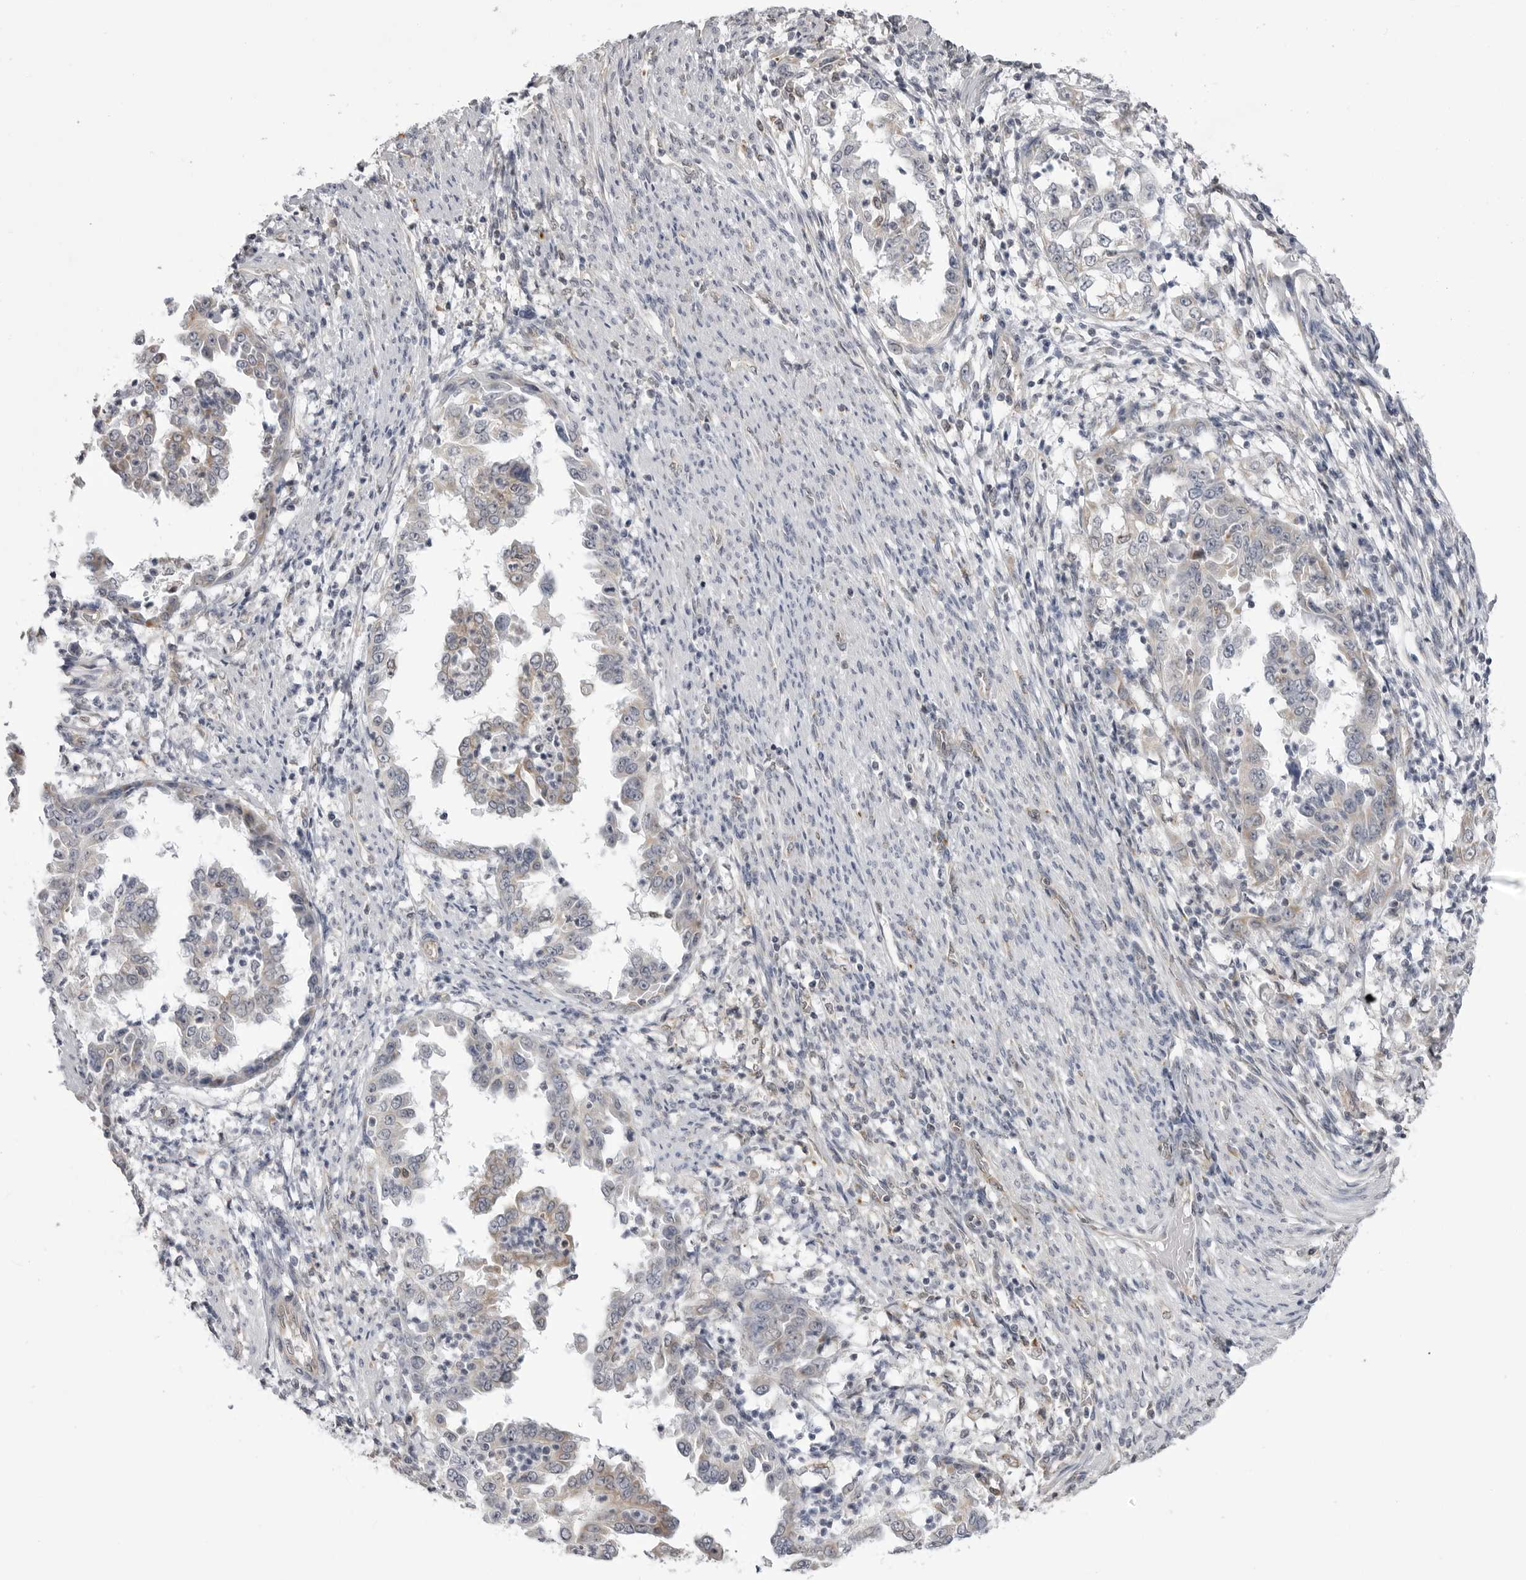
{"staining": {"intensity": "negative", "quantity": "none", "location": "none"}, "tissue": "endometrial cancer", "cell_type": "Tumor cells", "image_type": "cancer", "snomed": [{"axis": "morphology", "description": "Adenocarcinoma, NOS"}, {"axis": "topography", "description": "Endometrium"}], "caption": "The immunohistochemistry image has no significant positivity in tumor cells of endometrial cancer tissue.", "gene": "FH", "patient": {"sex": "female", "age": 85}}